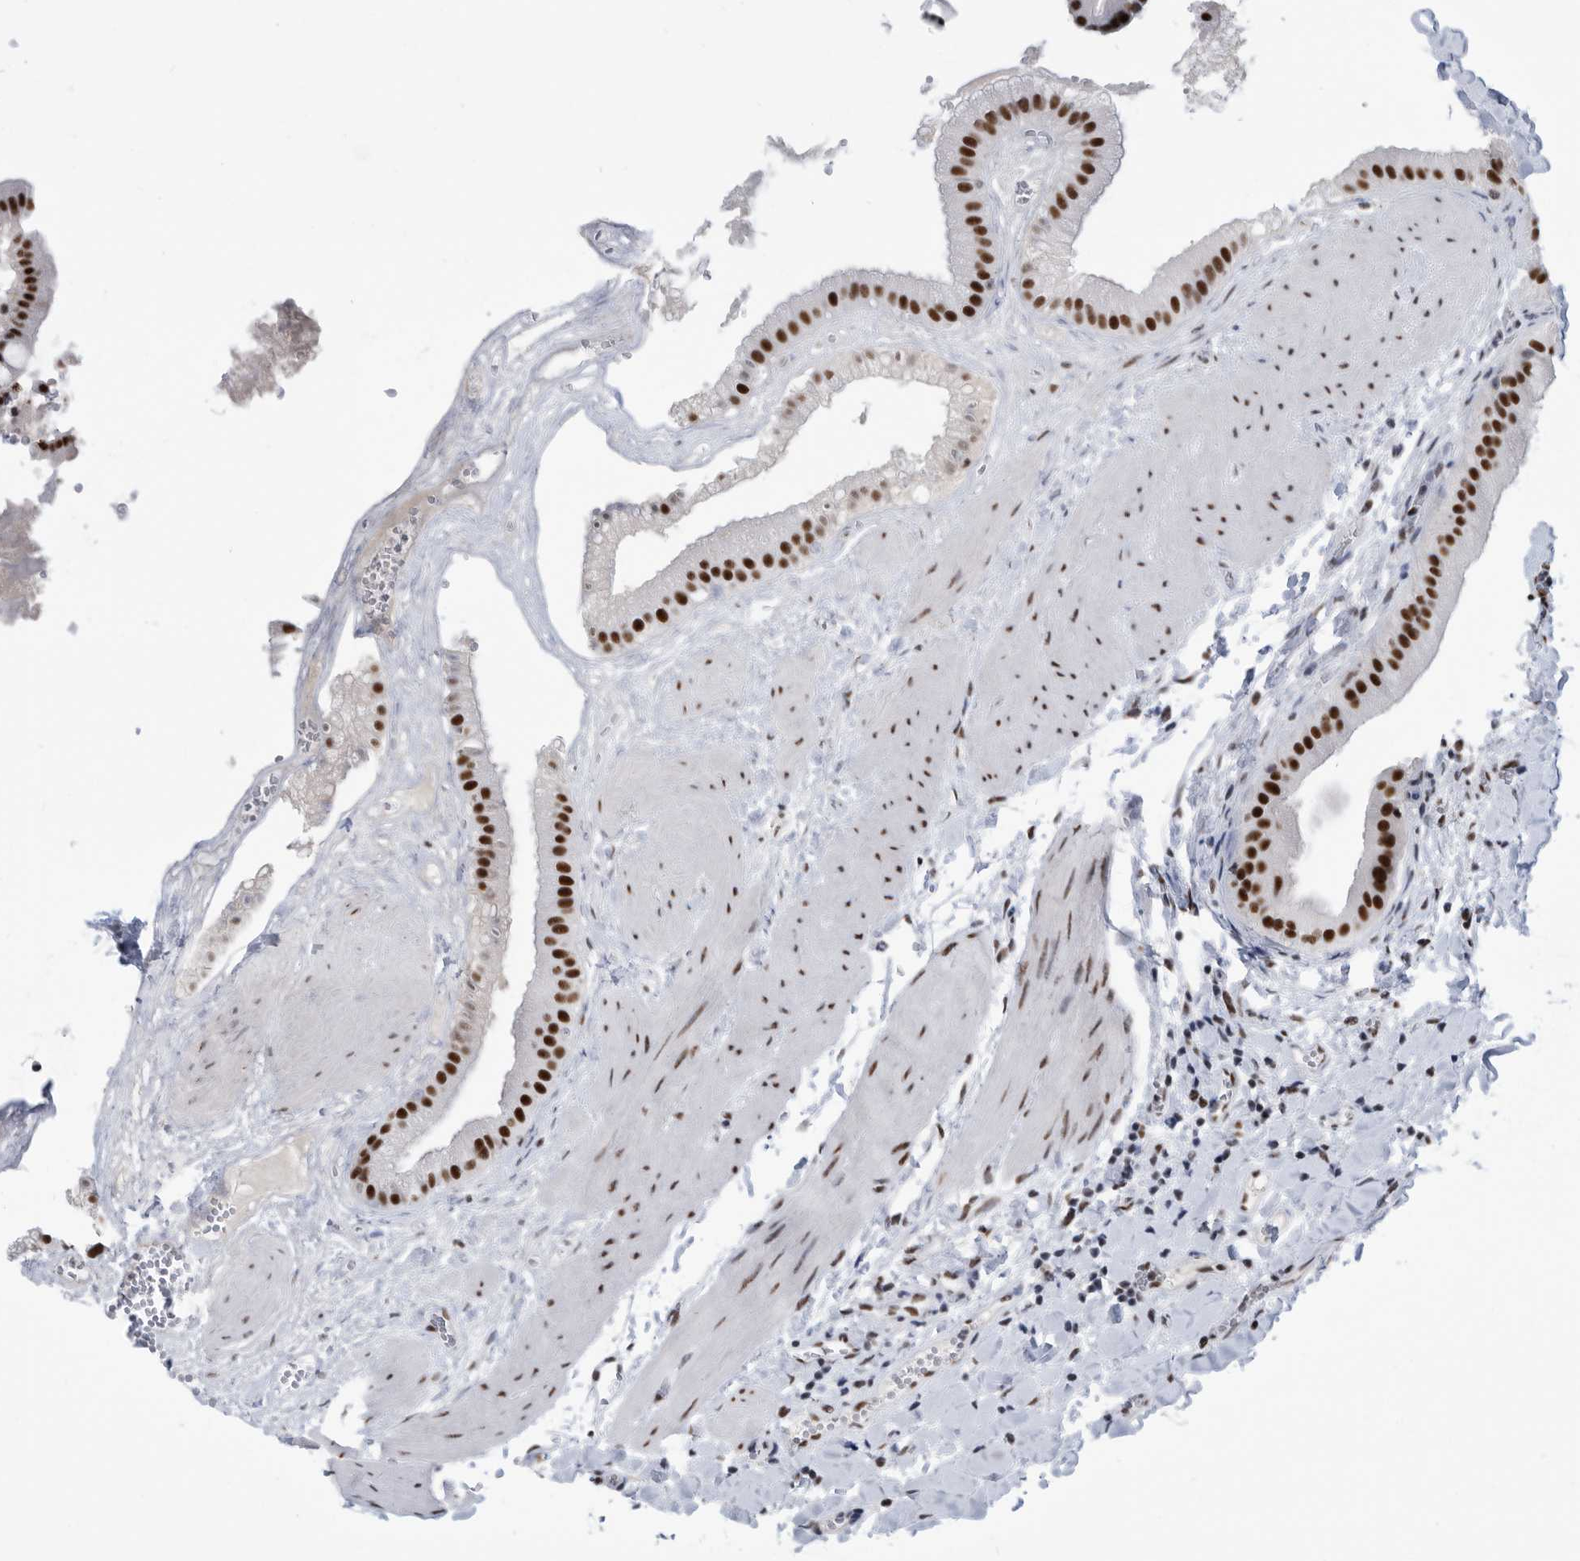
{"staining": {"intensity": "strong", "quantity": ">75%", "location": "nuclear"}, "tissue": "gallbladder", "cell_type": "Glandular cells", "image_type": "normal", "snomed": [{"axis": "morphology", "description": "Normal tissue, NOS"}, {"axis": "topography", "description": "Gallbladder"}], "caption": "Immunohistochemistry (IHC) (DAB (3,3'-diaminobenzidine)) staining of benign gallbladder shows strong nuclear protein staining in about >75% of glandular cells.", "gene": "SF3A1", "patient": {"sex": "male", "age": 55}}